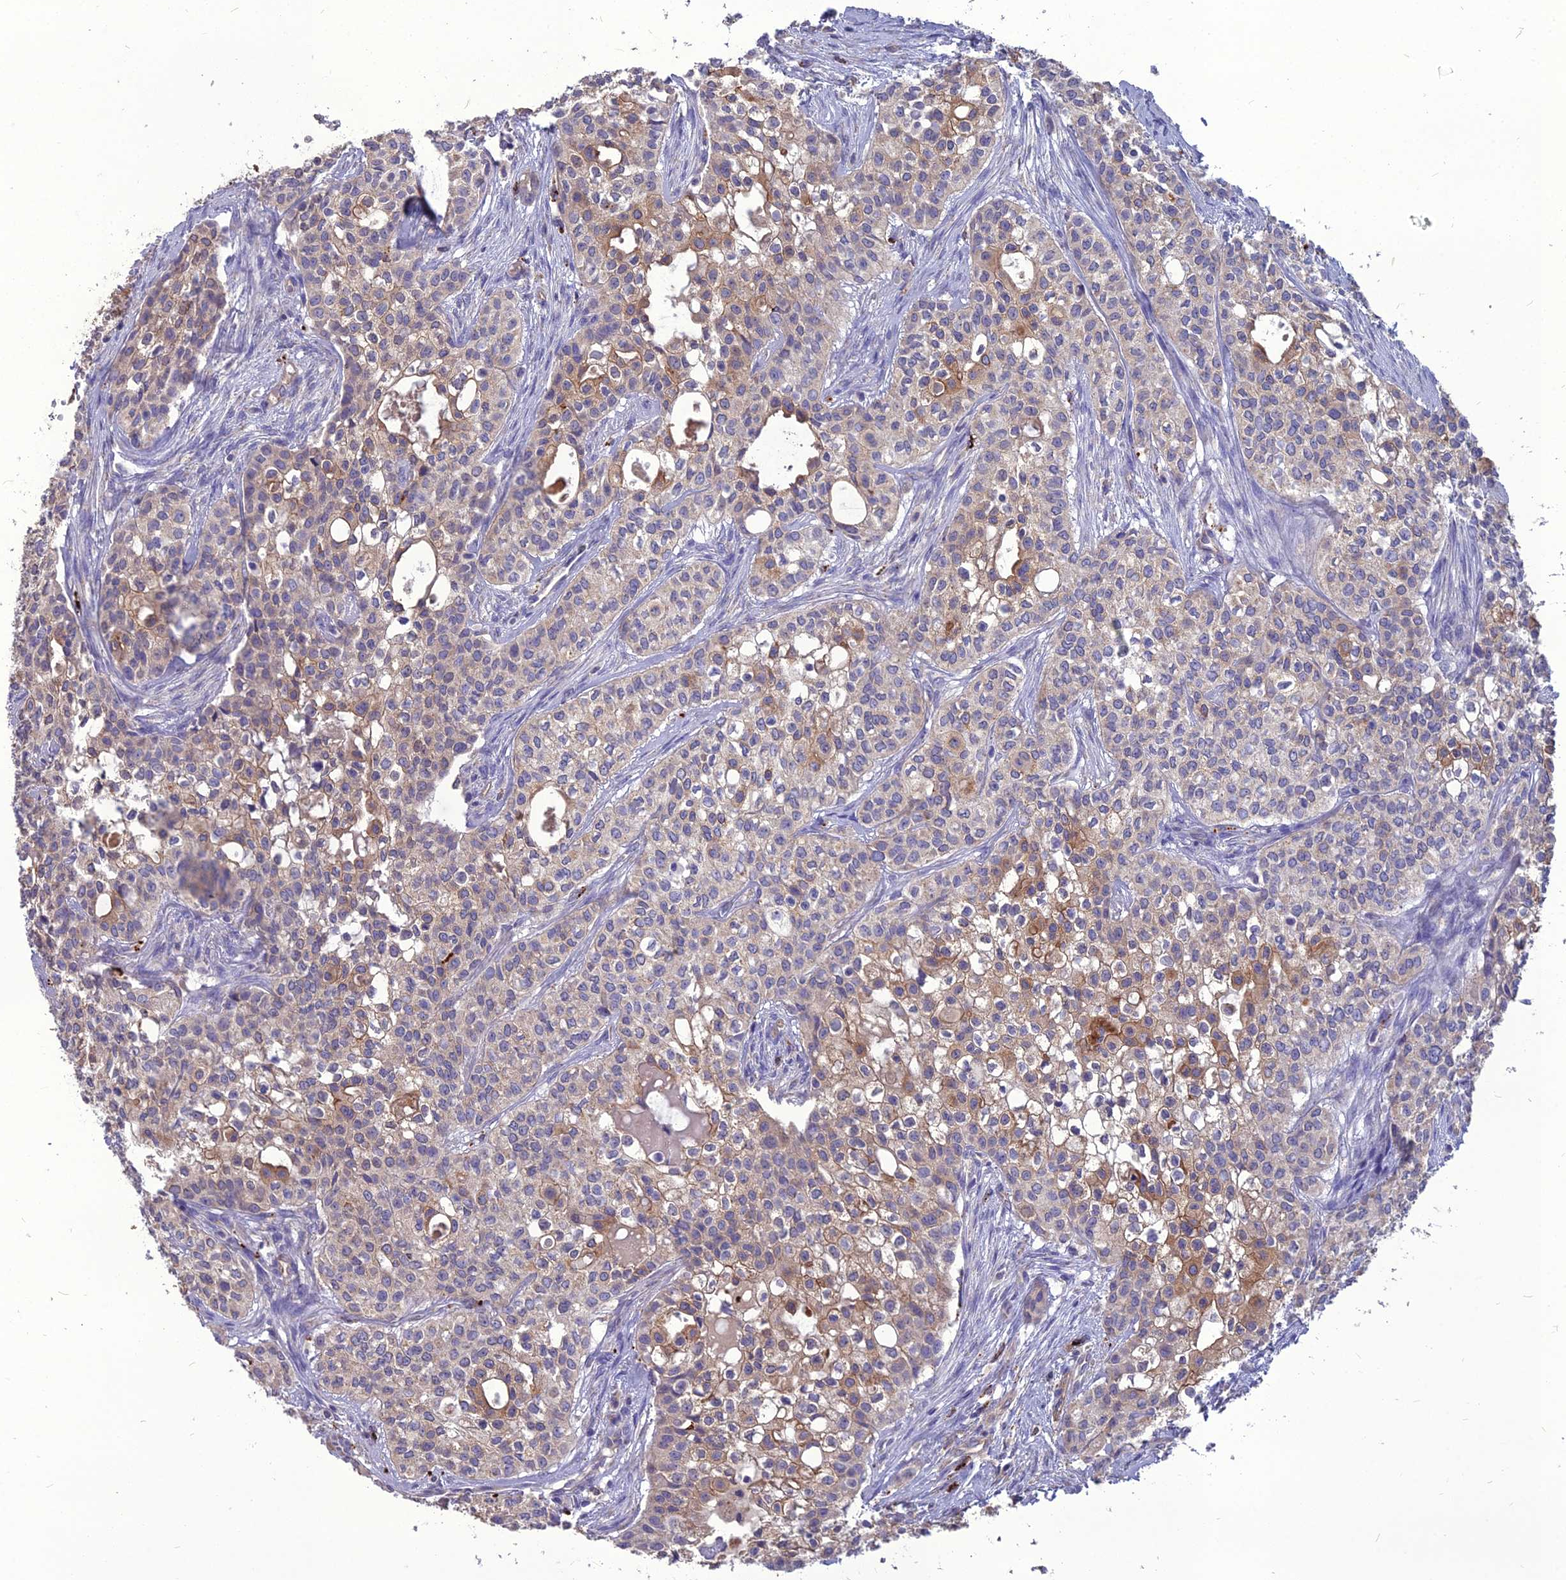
{"staining": {"intensity": "weak", "quantity": "25%-75%", "location": "cytoplasmic/membranous"}, "tissue": "head and neck cancer", "cell_type": "Tumor cells", "image_type": "cancer", "snomed": [{"axis": "morphology", "description": "Adenocarcinoma, NOS"}, {"axis": "topography", "description": "Head-Neck"}], "caption": "Protein analysis of head and neck adenocarcinoma tissue demonstrates weak cytoplasmic/membranous positivity in about 25%-75% of tumor cells.", "gene": "PCED1B", "patient": {"sex": "male", "age": 81}}